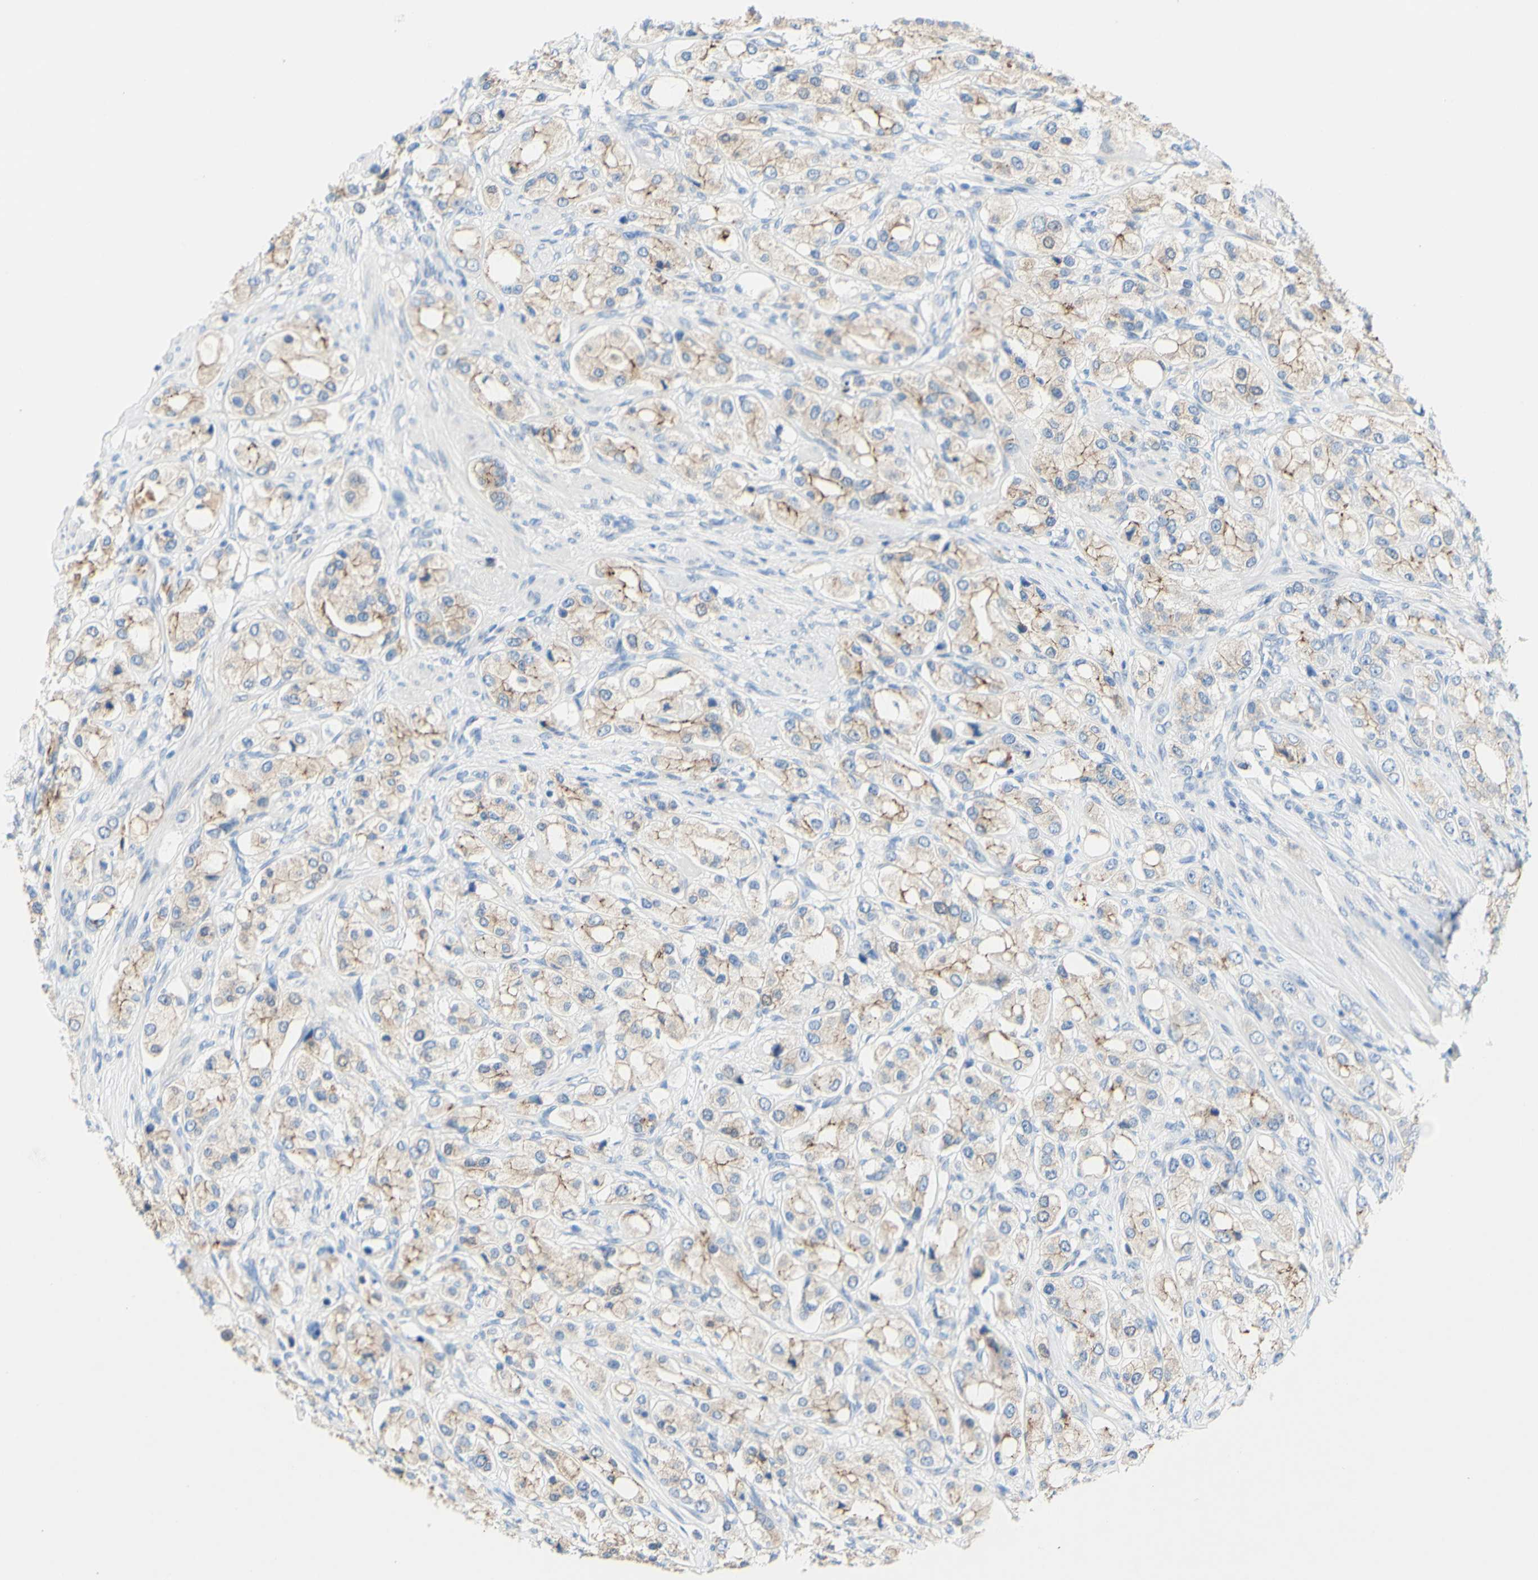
{"staining": {"intensity": "moderate", "quantity": ">75%", "location": "cytoplasmic/membranous"}, "tissue": "prostate cancer", "cell_type": "Tumor cells", "image_type": "cancer", "snomed": [{"axis": "morphology", "description": "Adenocarcinoma, High grade"}, {"axis": "topography", "description": "Prostate"}], "caption": "Immunohistochemical staining of human prostate high-grade adenocarcinoma reveals moderate cytoplasmic/membranous protein staining in approximately >75% of tumor cells. Immunohistochemistry (ihc) stains the protein of interest in brown and the nuclei are stained blue.", "gene": "DSC2", "patient": {"sex": "male", "age": 65}}